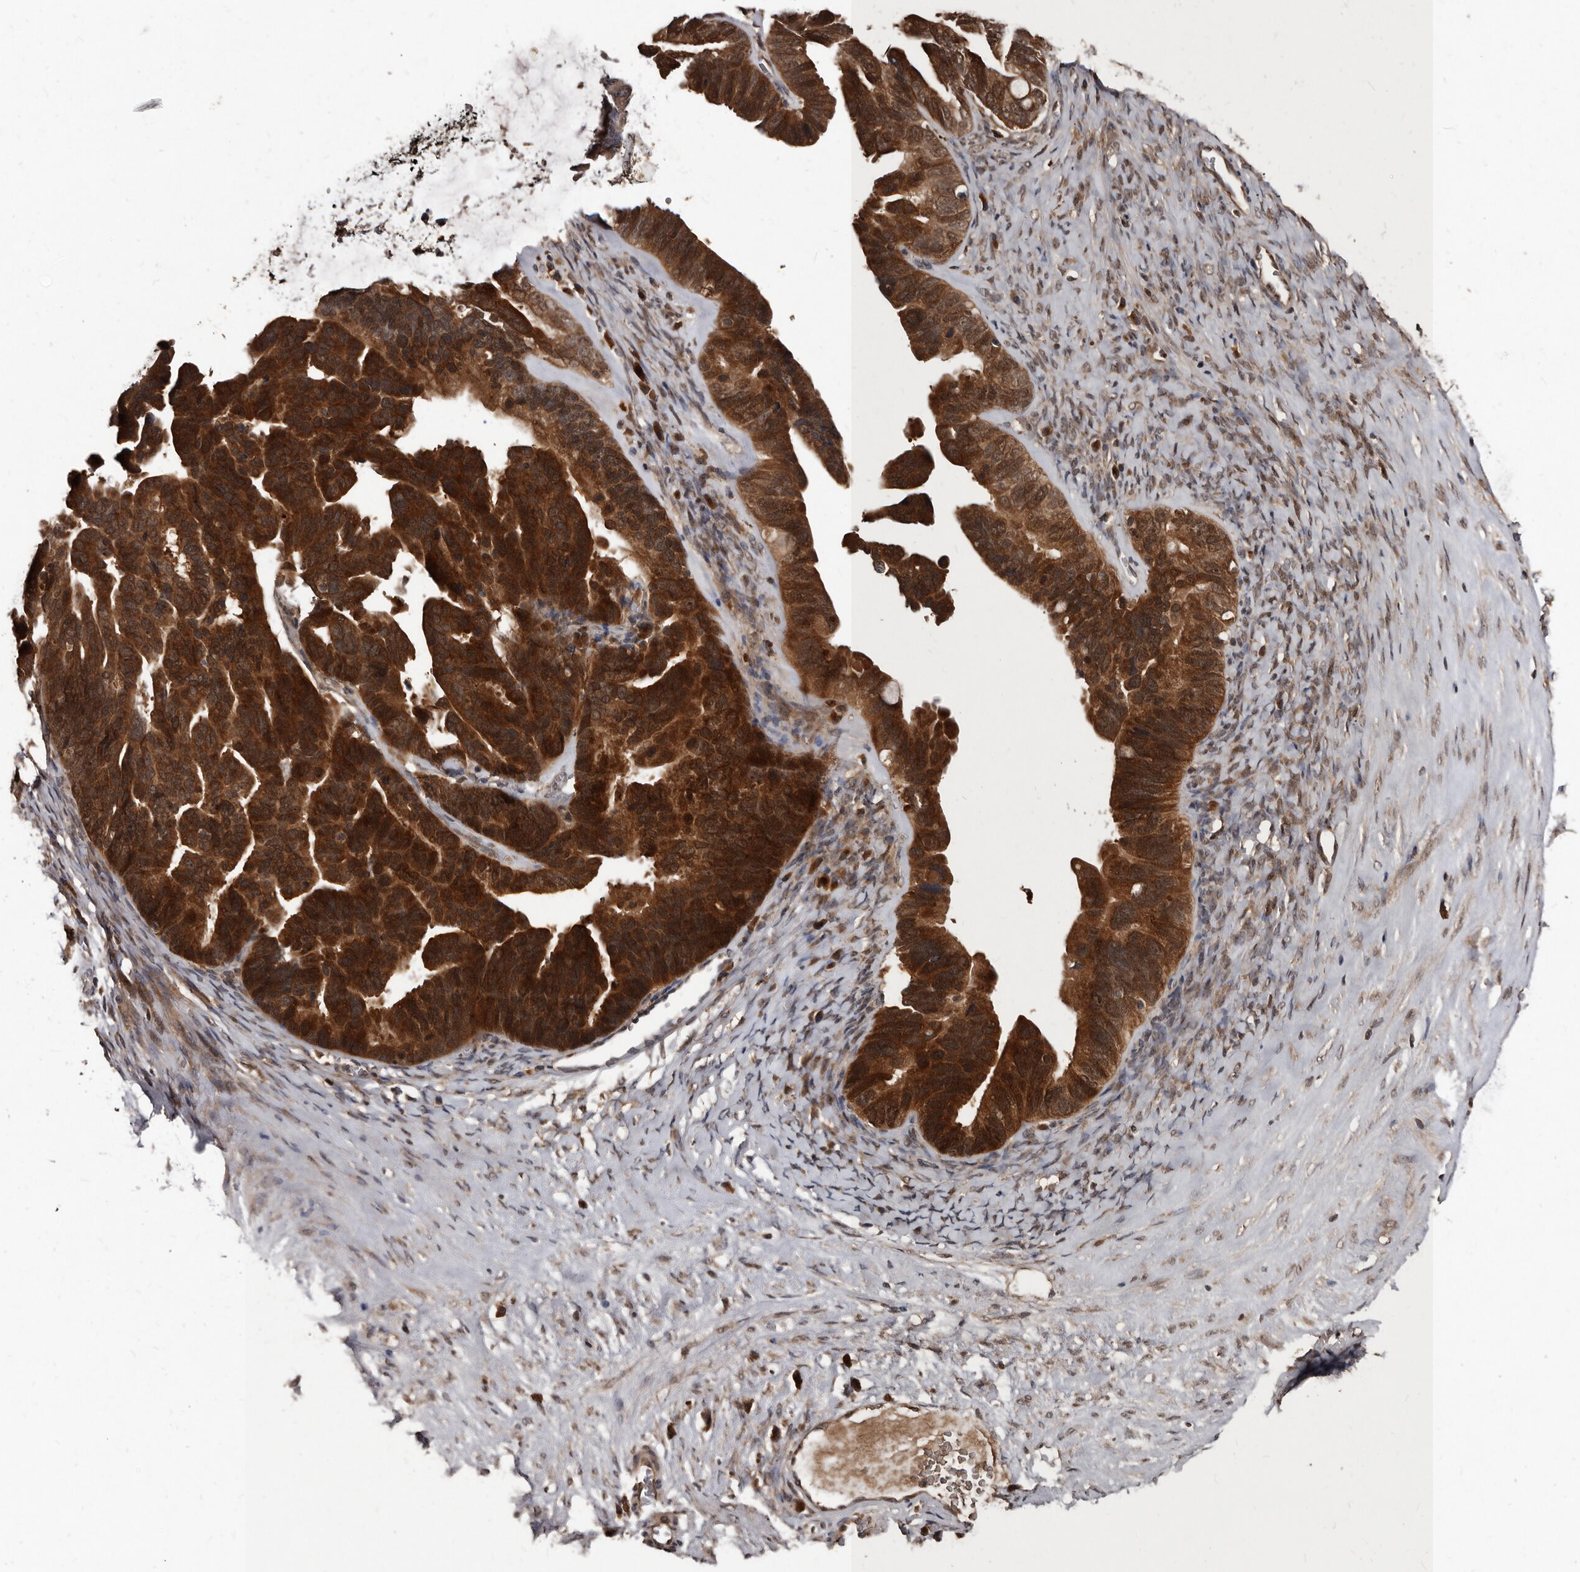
{"staining": {"intensity": "strong", "quantity": ">75%", "location": "cytoplasmic/membranous"}, "tissue": "ovarian cancer", "cell_type": "Tumor cells", "image_type": "cancer", "snomed": [{"axis": "morphology", "description": "Cystadenocarcinoma, serous, NOS"}, {"axis": "topography", "description": "Ovary"}], "caption": "This is a photomicrograph of IHC staining of ovarian cancer (serous cystadenocarcinoma), which shows strong expression in the cytoplasmic/membranous of tumor cells.", "gene": "PMVK", "patient": {"sex": "female", "age": 56}}